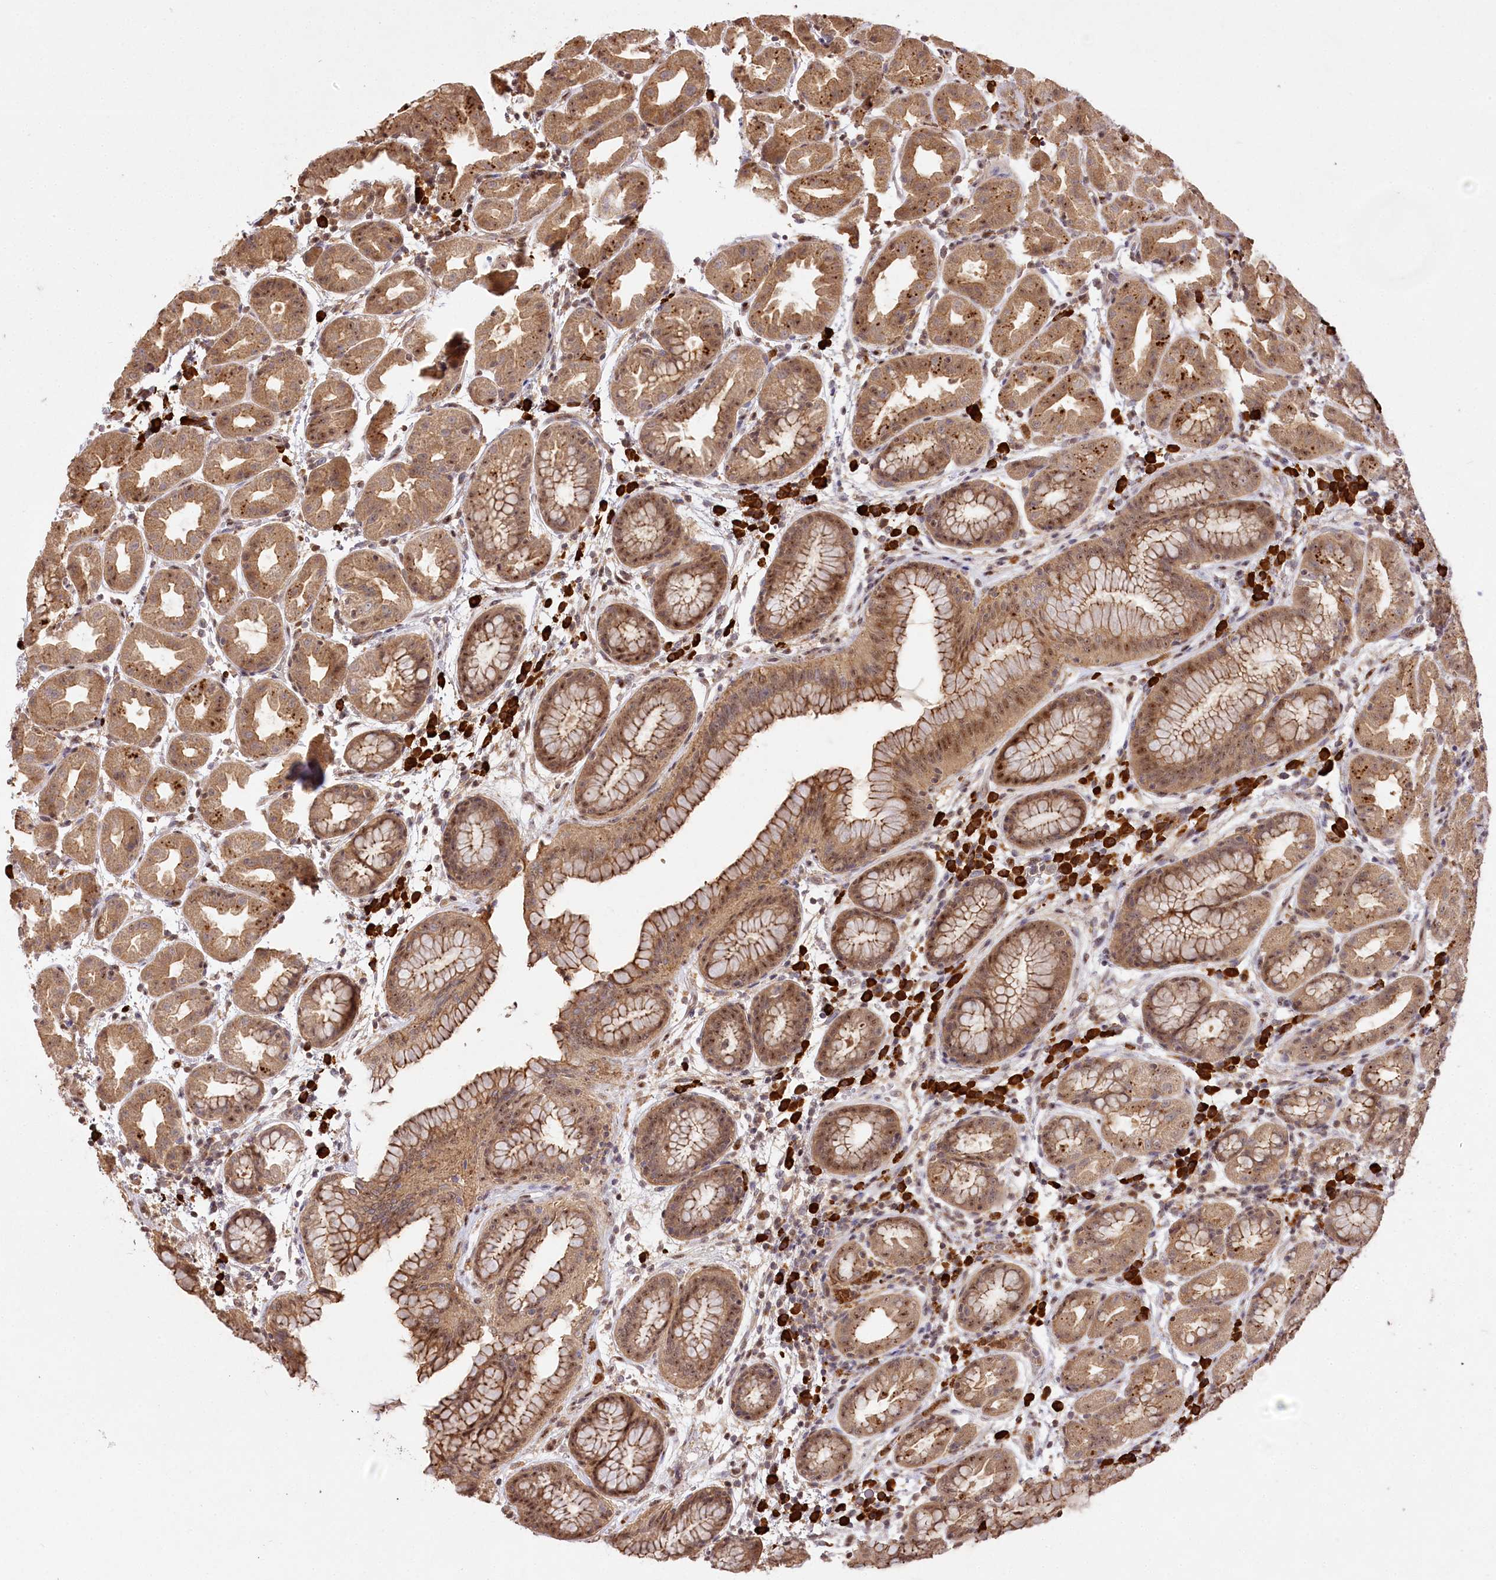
{"staining": {"intensity": "moderate", "quantity": ">75%", "location": "cytoplasmic/membranous,nuclear"}, "tissue": "stomach", "cell_type": "Glandular cells", "image_type": "normal", "snomed": [{"axis": "morphology", "description": "Normal tissue, NOS"}, {"axis": "topography", "description": "Stomach"}], "caption": "Immunohistochemistry (DAB) staining of benign human stomach displays moderate cytoplasmic/membranous,nuclear protein staining in about >75% of glandular cells. The protein of interest is stained brown, and the nuclei are stained in blue (DAB IHC with brightfield microscopy, high magnification).", "gene": "PYROXD1", "patient": {"sex": "female", "age": 79}}